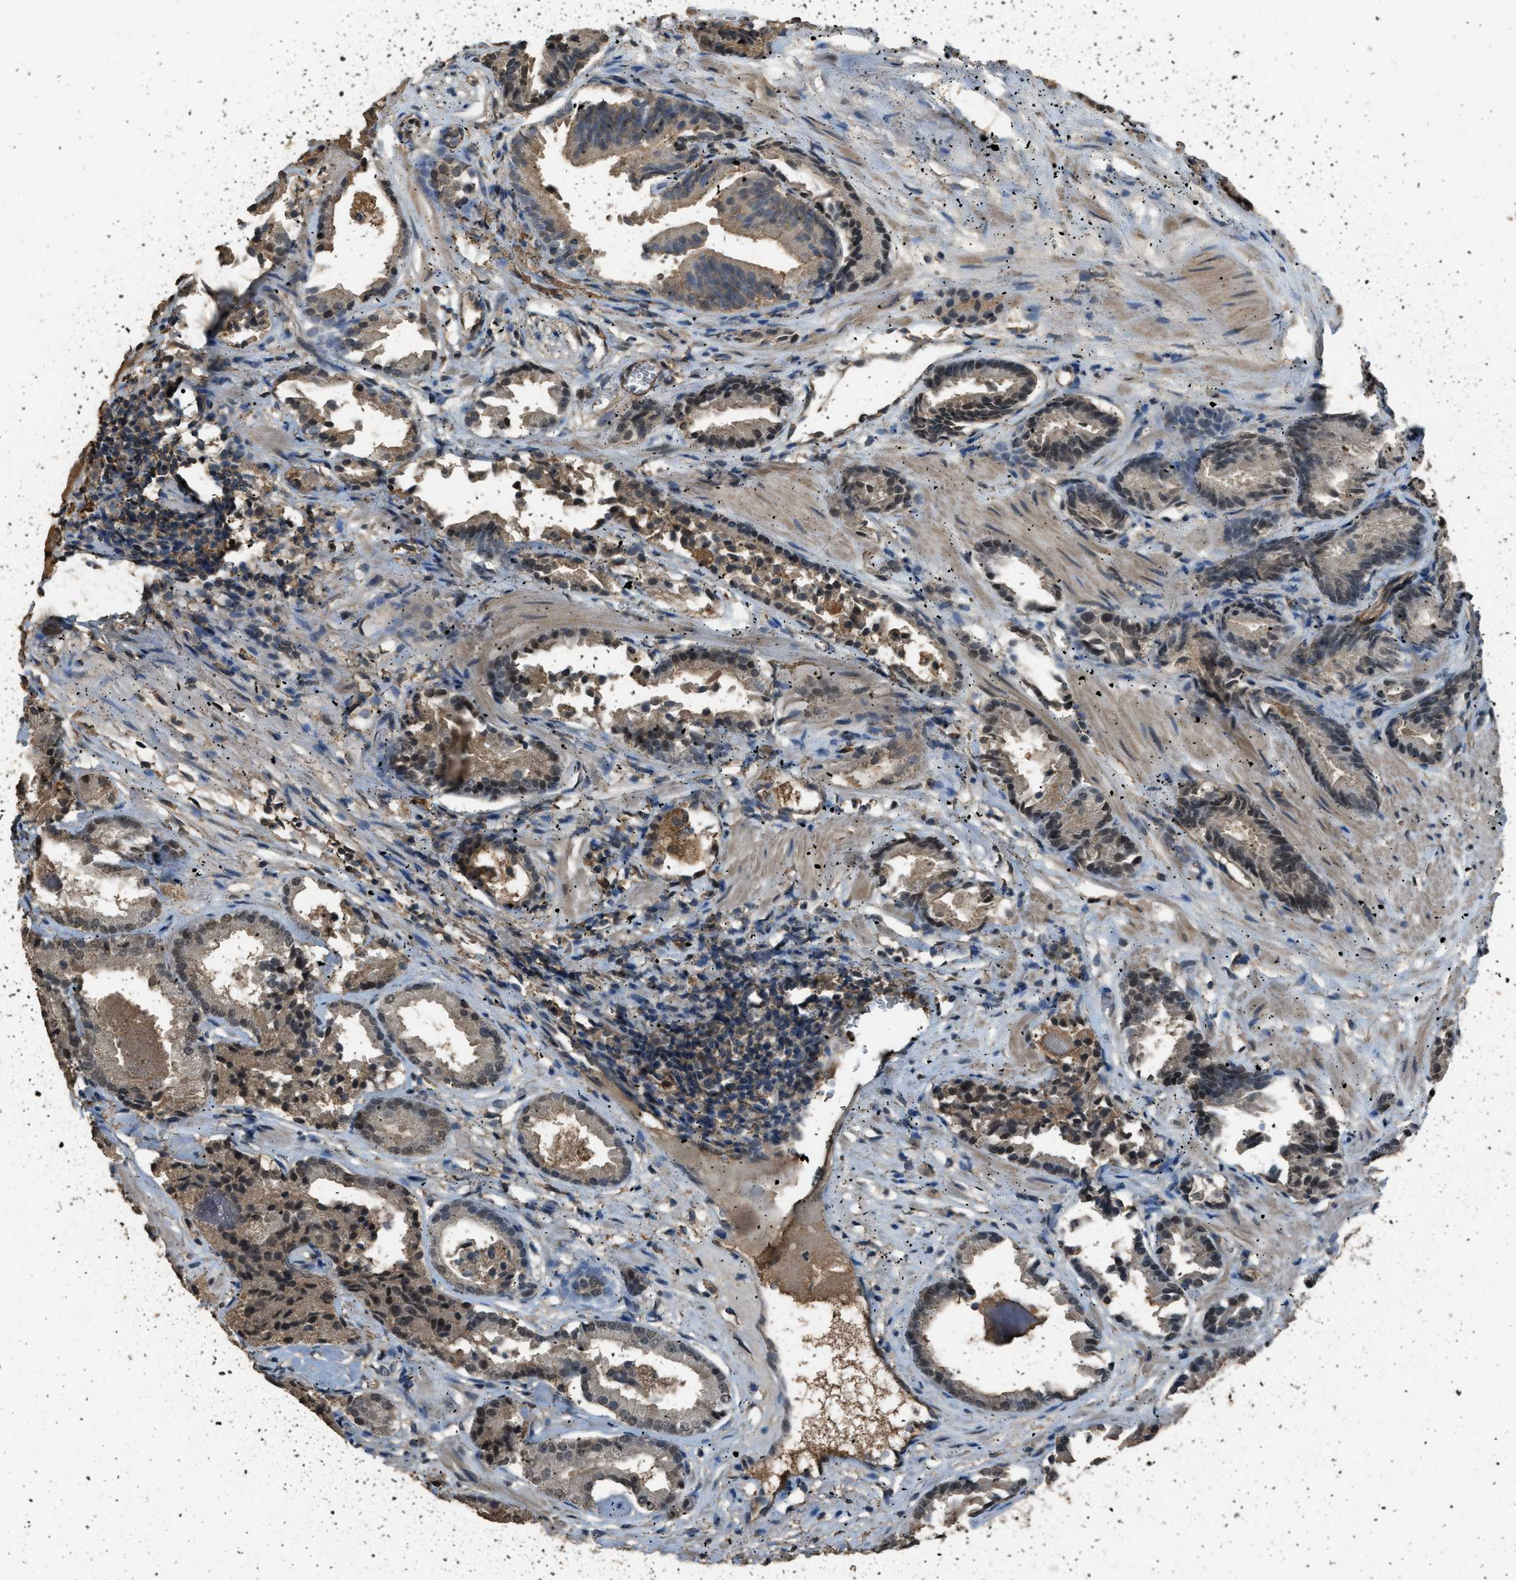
{"staining": {"intensity": "moderate", "quantity": ">75%", "location": "nuclear"}, "tissue": "prostate cancer", "cell_type": "Tumor cells", "image_type": "cancer", "snomed": [{"axis": "morphology", "description": "Adenocarcinoma, Low grade"}, {"axis": "topography", "description": "Prostate"}], "caption": "An image of human adenocarcinoma (low-grade) (prostate) stained for a protein displays moderate nuclear brown staining in tumor cells.", "gene": "SERTAD2", "patient": {"sex": "male", "age": 51}}